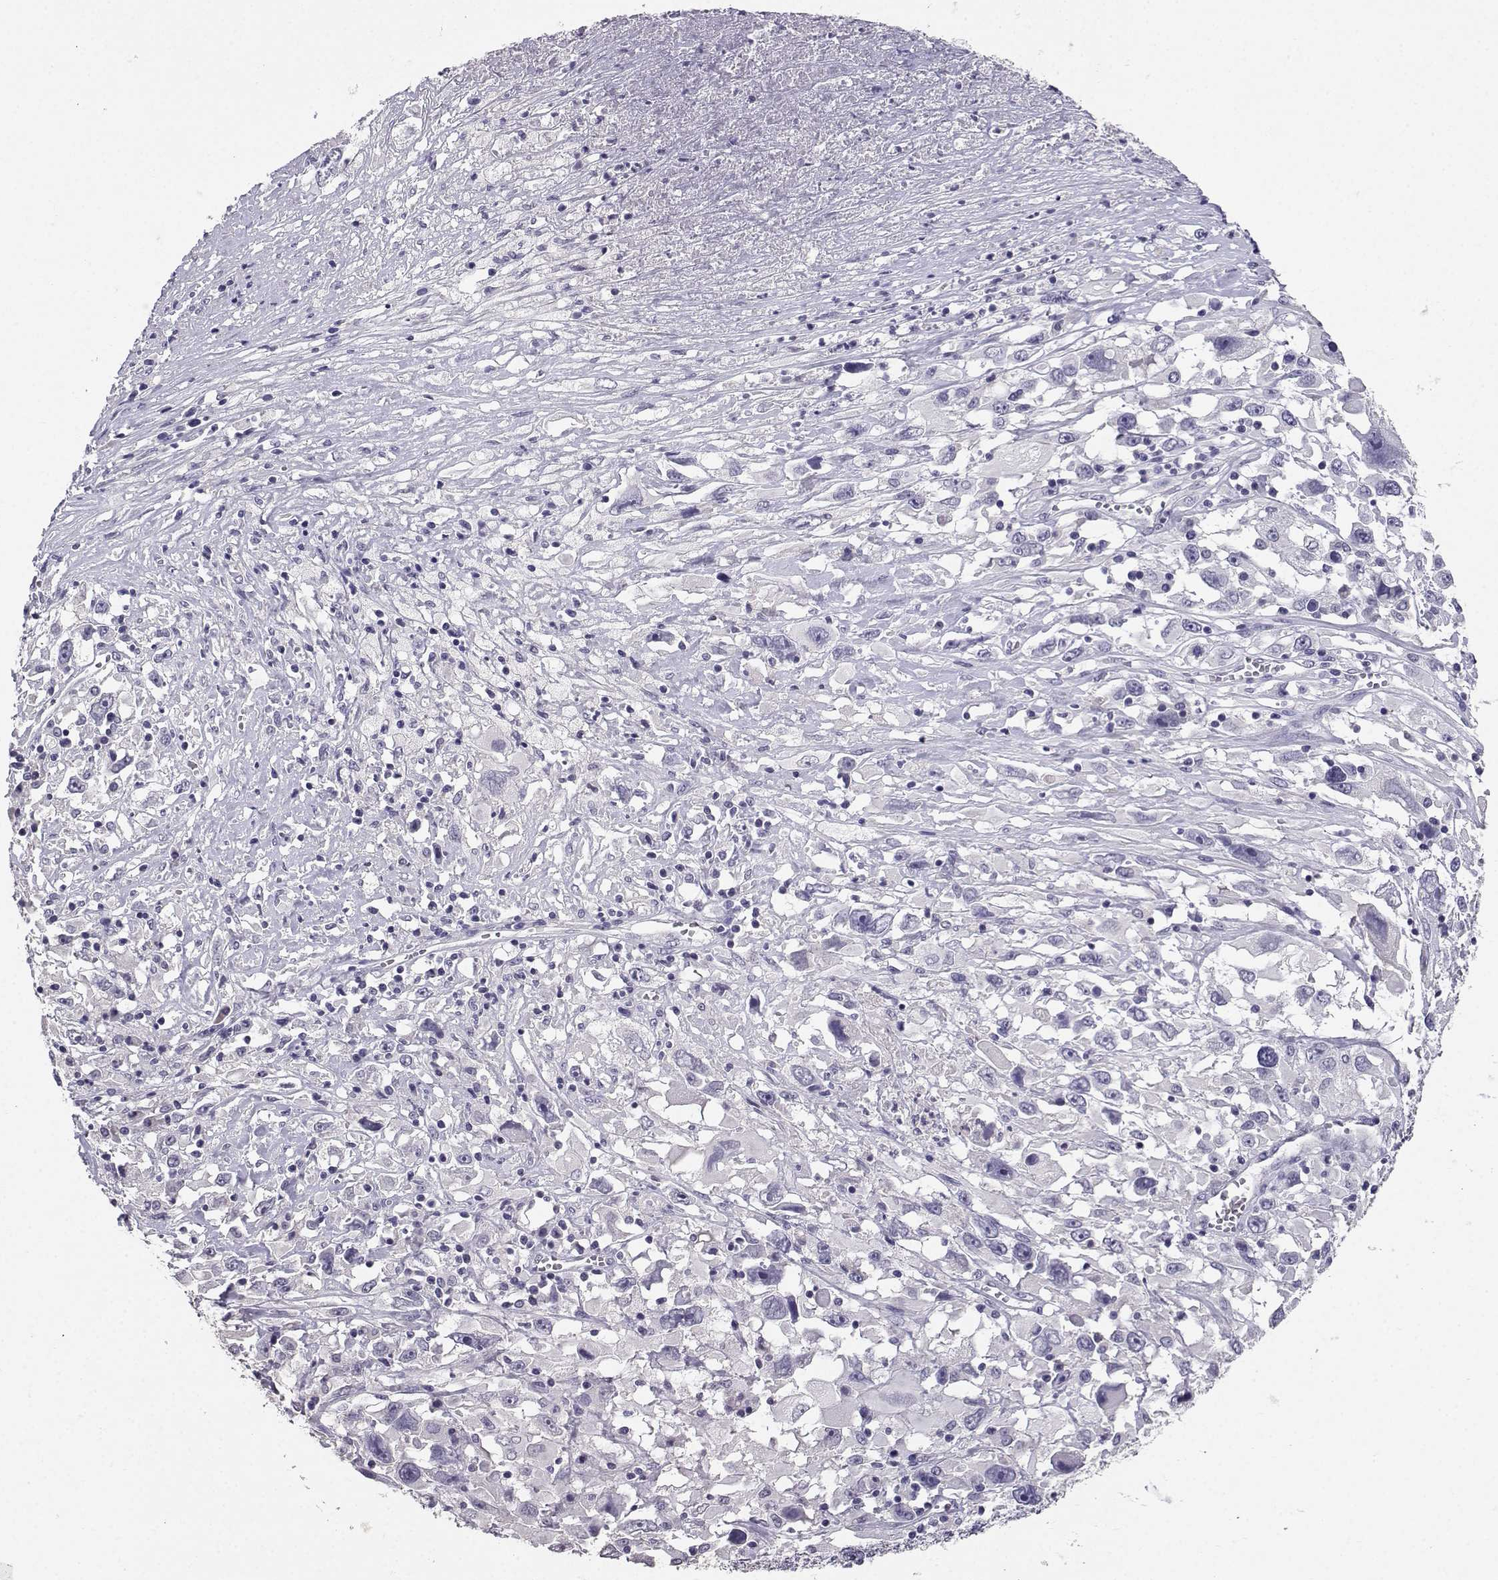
{"staining": {"intensity": "negative", "quantity": "none", "location": "none"}, "tissue": "melanoma", "cell_type": "Tumor cells", "image_type": "cancer", "snomed": [{"axis": "morphology", "description": "Malignant melanoma, Metastatic site"}, {"axis": "topography", "description": "Soft tissue"}], "caption": "Tumor cells show no significant protein staining in malignant melanoma (metastatic site). (DAB immunohistochemistry (IHC) with hematoxylin counter stain).", "gene": "SPAG11B", "patient": {"sex": "male", "age": 50}}